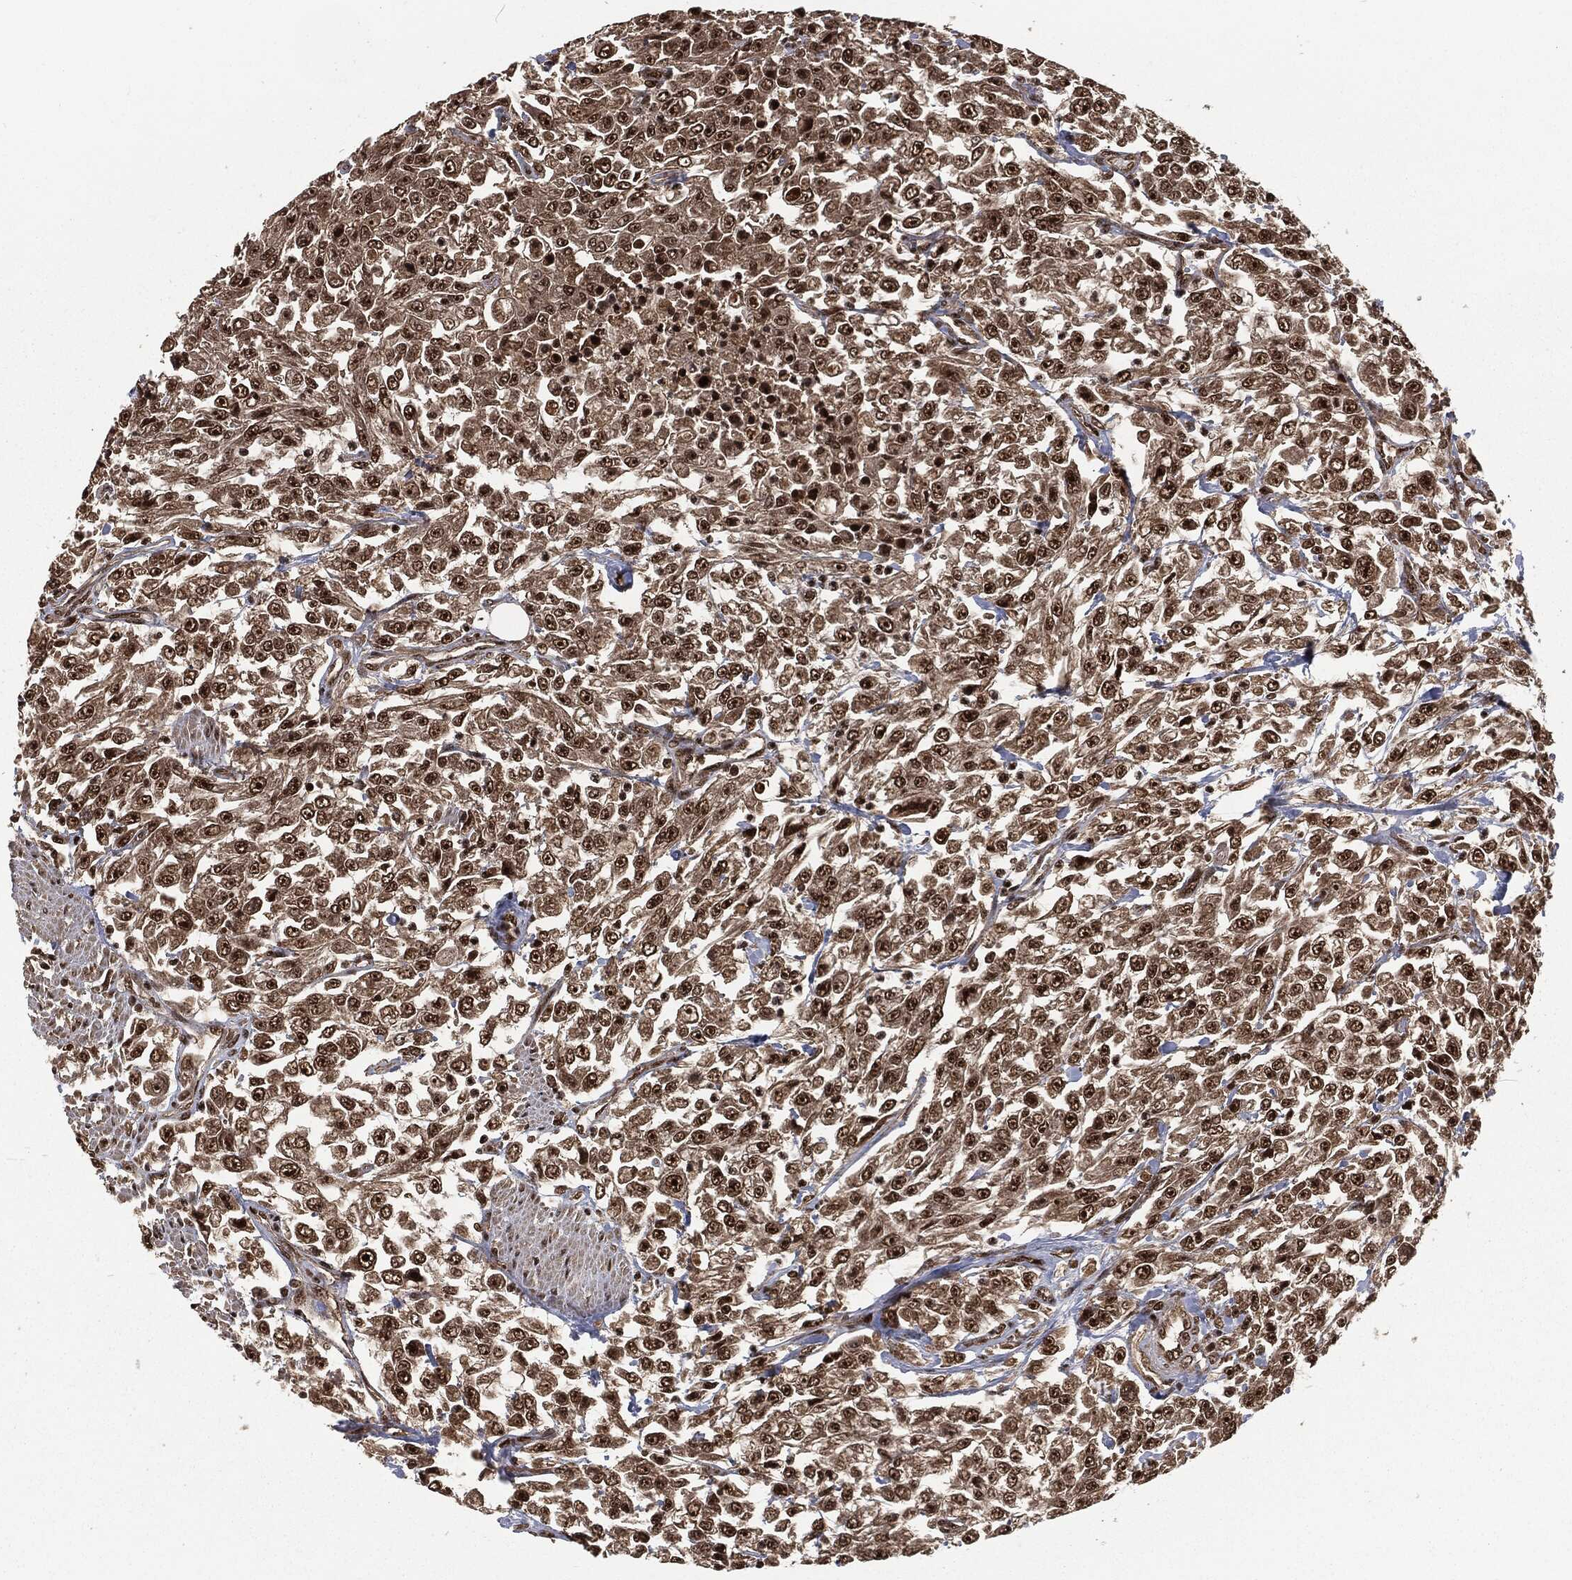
{"staining": {"intensity": "strong", "quantity": "25%-75%", "location": "nuclear"}, "tissue": "urothelial cancer", "cell_type": "Tumor cells", "image_type": "cancer", "snomed": [{"axis": "morphology", "description": "Urothelial carcinoma, High grade"}, {"axis": "topography", "description": "Urinary bladder"}], "caption": "This photomicrograph displays urothelial cancer stained with immunohistochemistry to label a protein in brown. The nuclear of tumor cells show strong positivity for the protein. Nuclei are counter-stained blue.", "gene": "NGRN", "patient": {"sex": "male", "age": 46}}